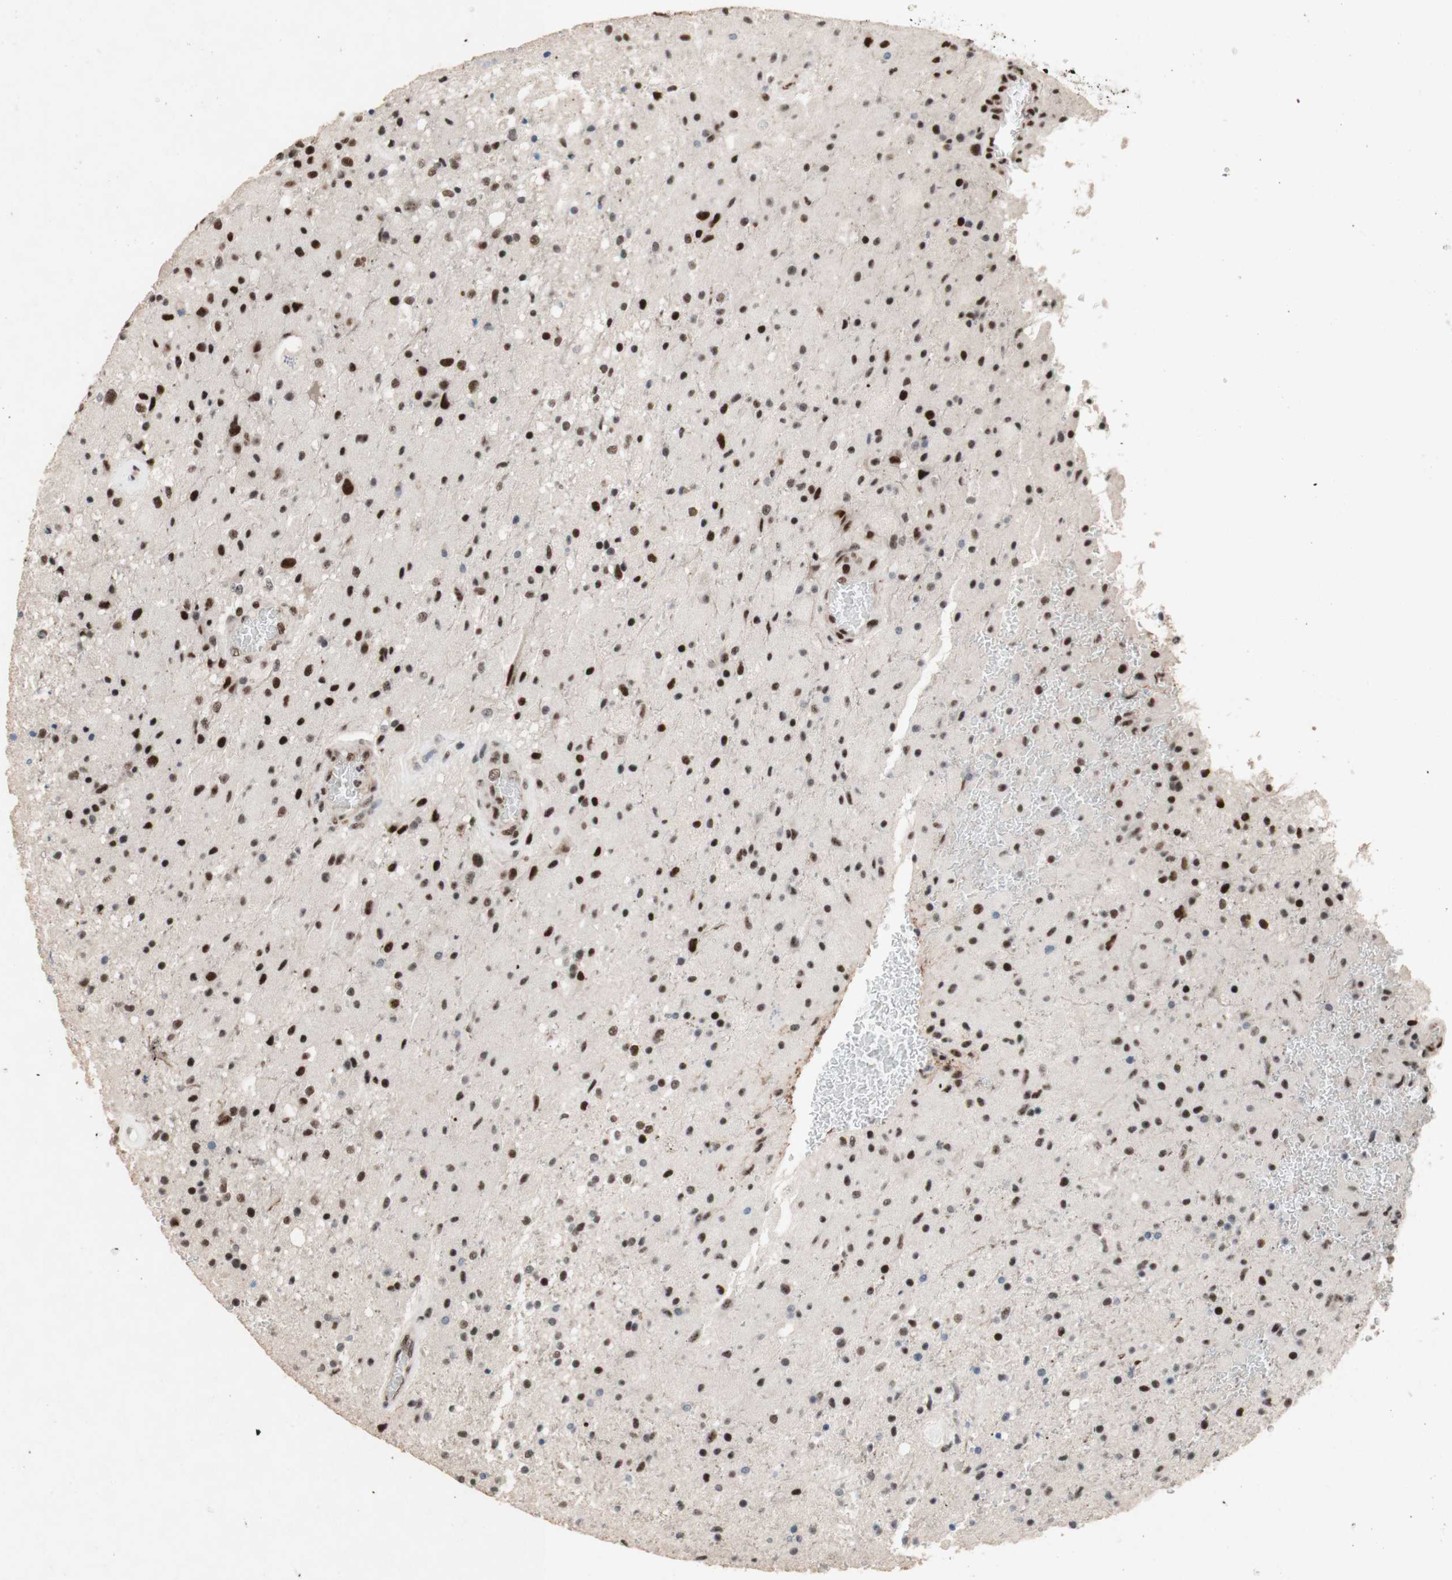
{"staining": {"intensity": "strong", "quantity": ">75%", "location": "nuclear"}, "tissue": "glioma", "cell_type": "Tumor cells", "image_type": "cancer", "snomed": [{"axis": "morphology", "description": "Normal tissue, NOS"}, {"axis": "morphology", "description": "Glioma, malignant, High grade"}, {"axis": "topography", "description": "Cerebral cortex"}], "caption": "IHC (DAB (3,3'-diaminobenzidine)) staining of human glioma reveals strong nuclear protein staining in approximately >75% of tumor cells.", "gene": "TLE1", "patient": {"sex": "male", "age": 77}}